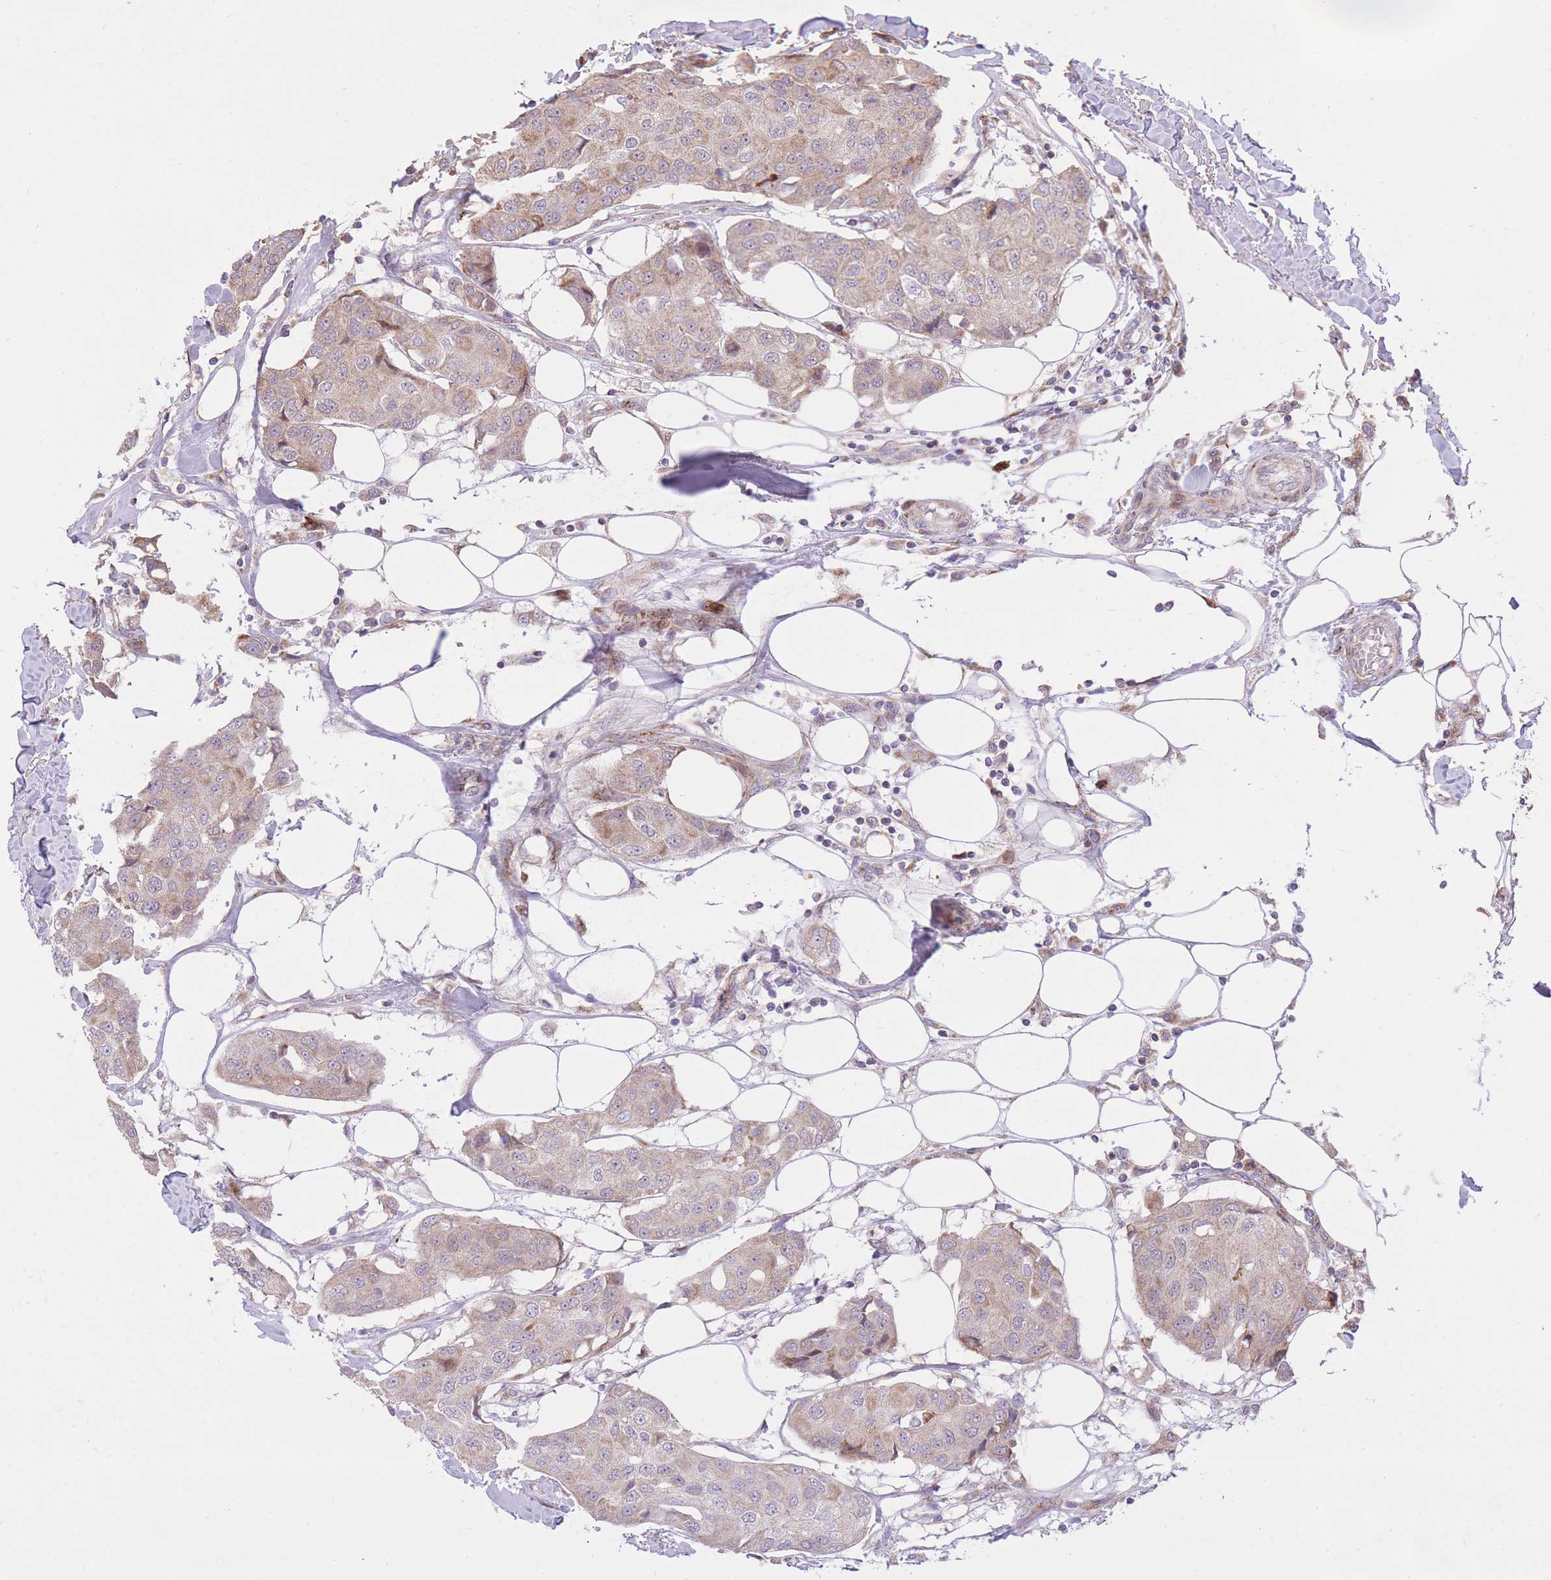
{"staining": {"intensity": "weak", "quantity": "25%-75%", "location": "cytoplasmic/membranous"}, "tissue": "breast cancer", "cell_type": "Tumor cells", "image_type": "cancer", "snomed": [{"axis": "morphology", "description": "Duct carcinoma"}, {"axis": "topography", "description": "Breast"}], "caption": "Immunohistochemistry histopathology image of neoplastic tissue: human invasive ductal carcinoma (breast) stained using IHC demonstrates low levels of weak protein expression localized specifically in the cytoplasmic/membranous of tumor cells, appearing as a cytoplasmic/membranous brown color.", "gene": "SLC4A4", "patient": {"sex": "female", "age": 80}}